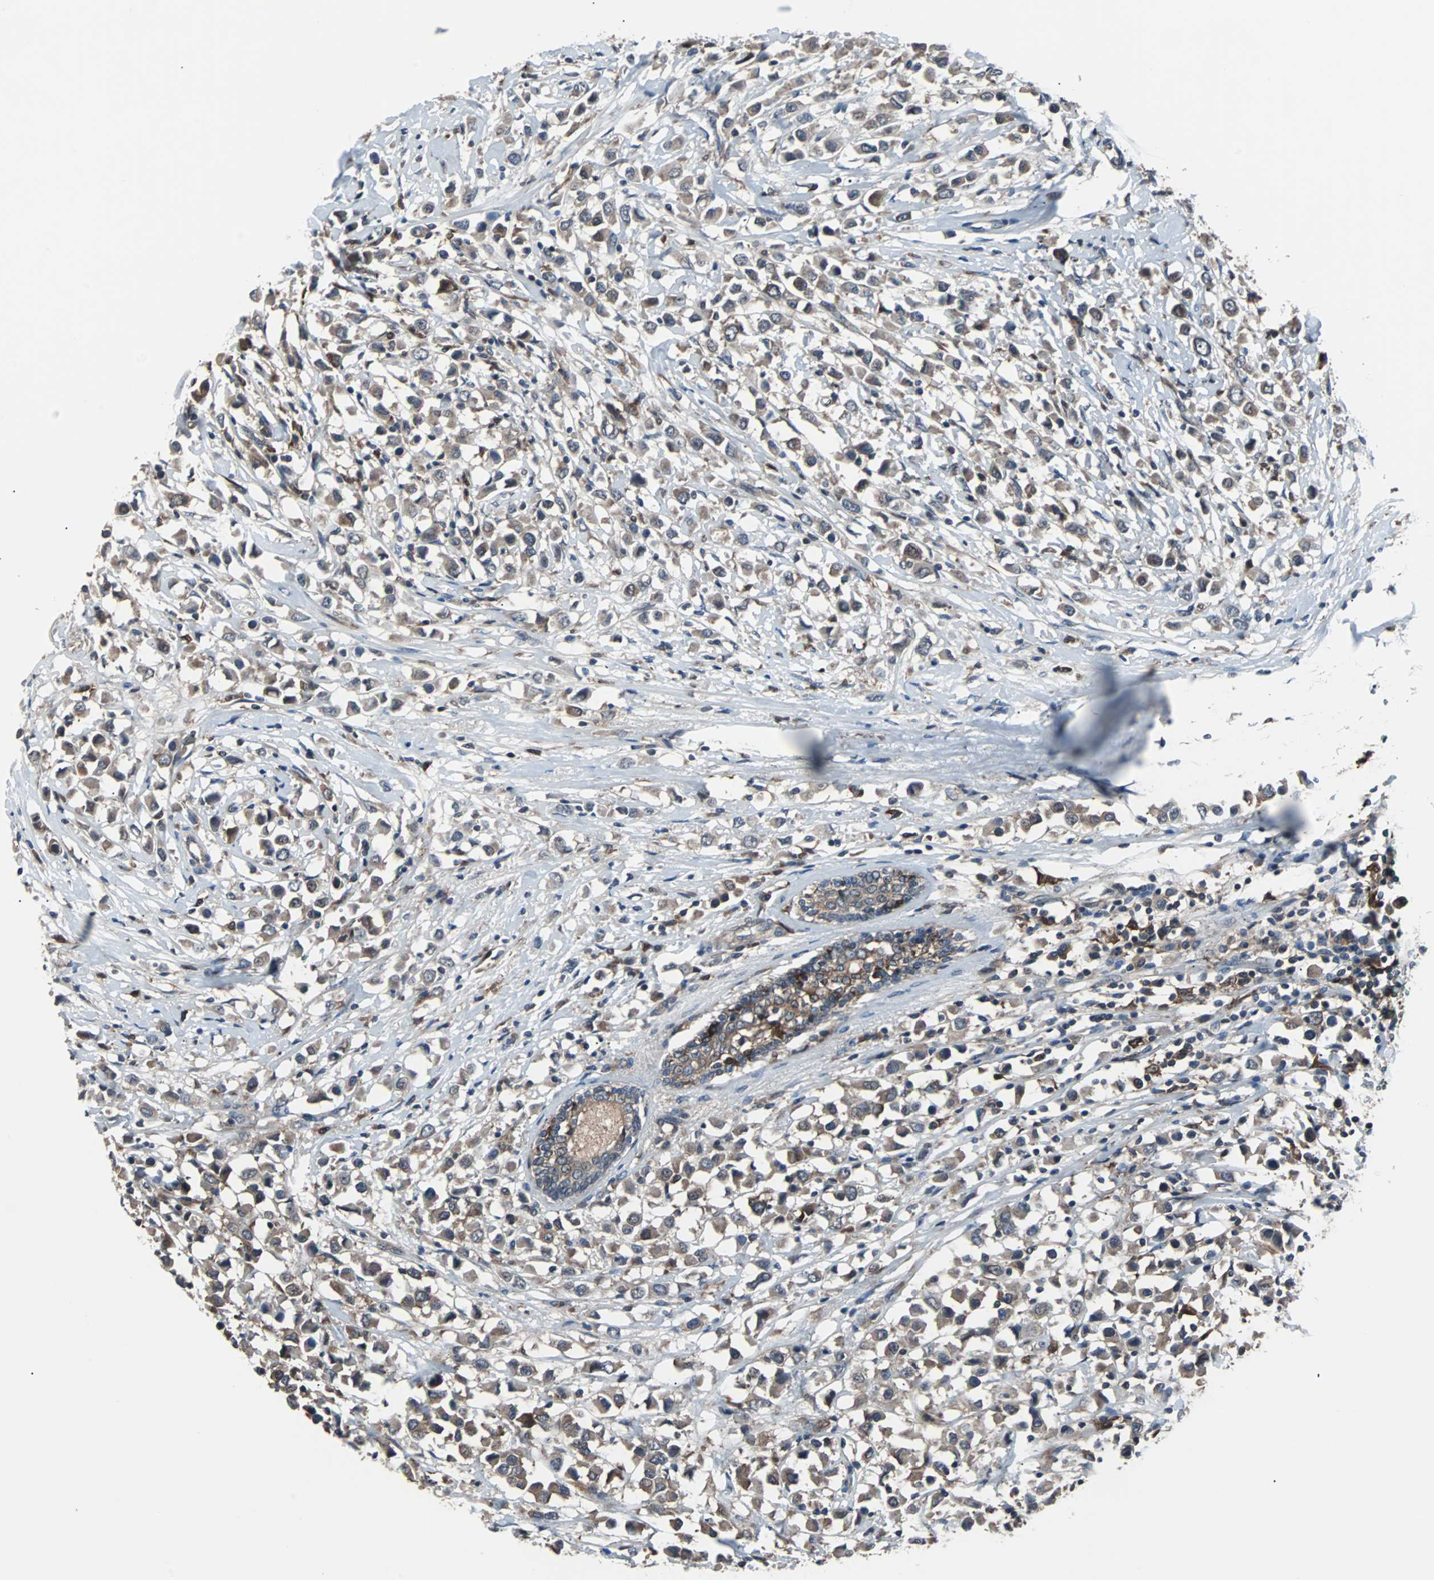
{"staining": {"intensity": "weak", "quantity": ">75%", "location": "cytoplasmic/membranous"}, "tissue": "breast cancer", "cell_type": "Tumor cells", "image_type": "cancer", "snomed": [{"axis": "morphology", "description": "Duct carcinoma"}, {"axis": "topography", "description": "Breast"}], "caption": "Human intraductal carcinoma (breast) stained with a protein marker displays weak staining in tumor cells.", "gene": "PAK1", "patient": {"sex": "female", "age": 61}}